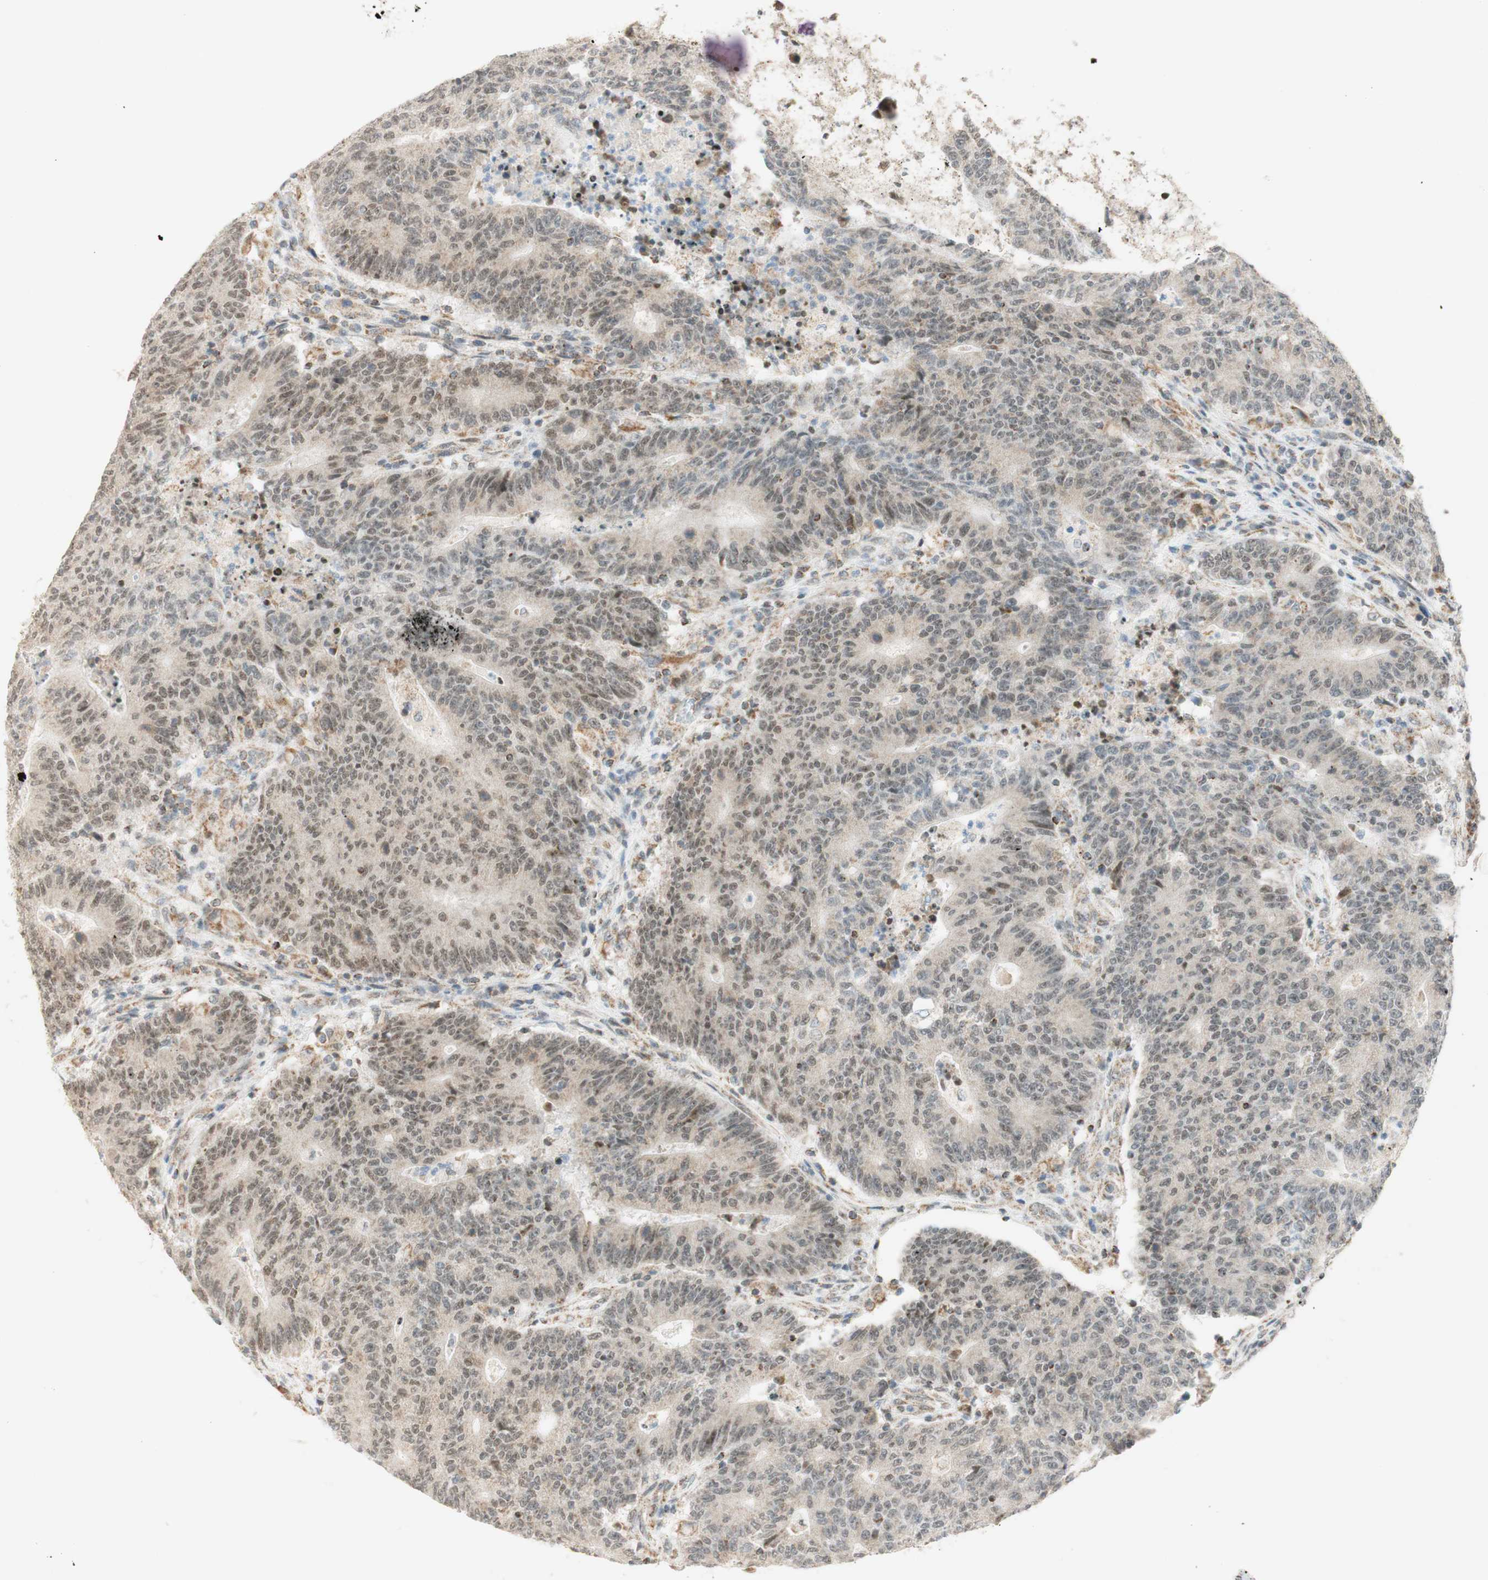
{"staining": {"intensity": "weak", "quantity": "25%-75%", "location": "nuclear"}, "tissue": "colorectal cancer", "cell_type": "Tumor cells", "image_type": "cancer", "snomed": [{"axis": "morphology", "description": "Normal tissue, NOS"}, {"axis": "morphology", "description": "Adenocarcinoma, NOS"}, {"axis": "topography", "description": "Colon"}], "caption": "High-magnification brightfield microscopy of adenocarcinoma (colorectal) stained with DAB (3,3'-diaminobenzidine) (brown) and counterstained with hematoxylin (blue). tumor cells exhibit weak nuclear positivity is seen in about25%-75% of cells. The protein is shown in brown color, while the nuclei are stained blue.", "gene": "ZNF782", "patient": {"sex": "female", "age": 75}}